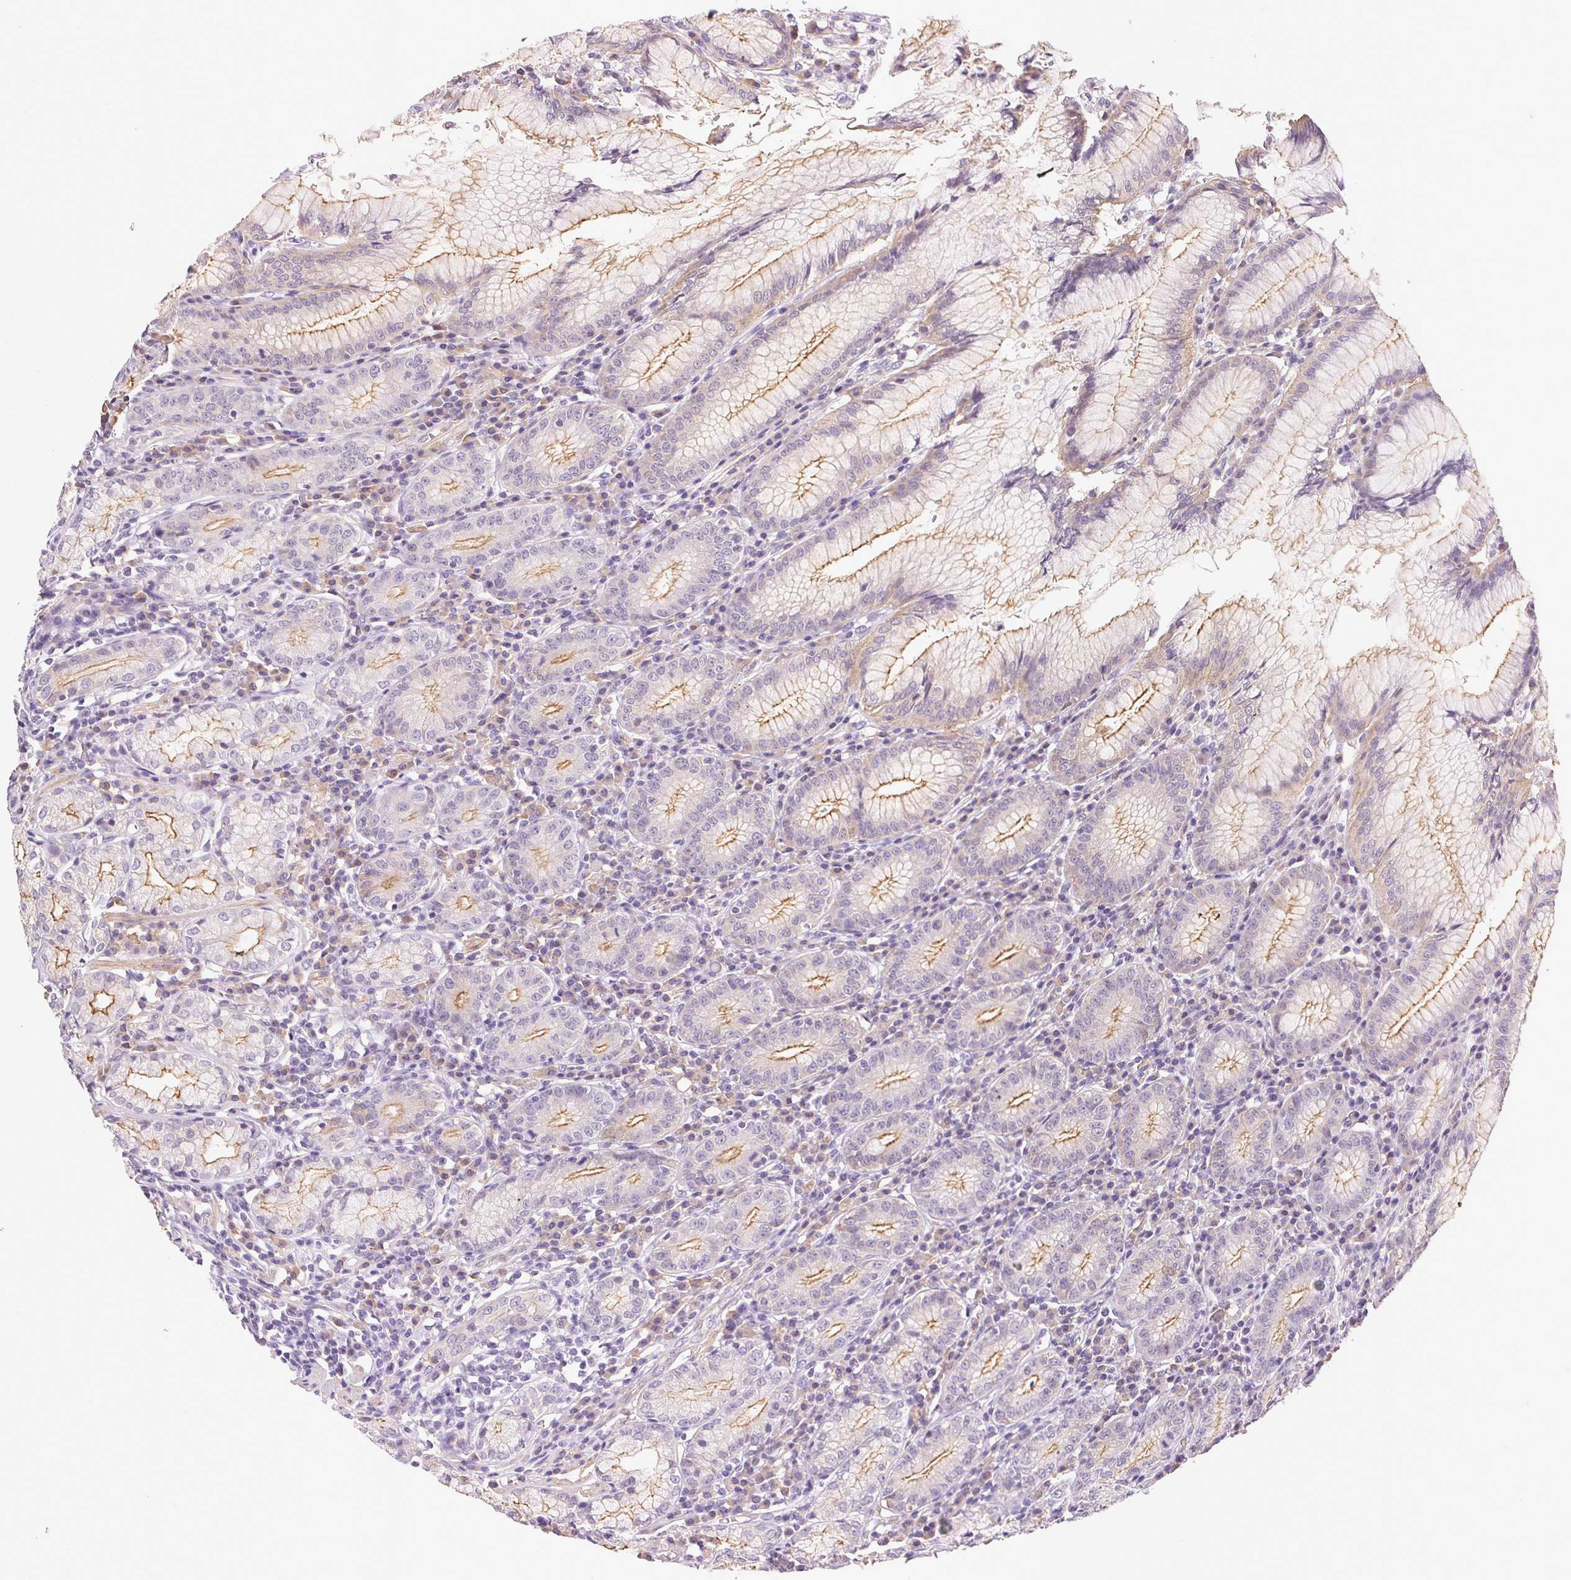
{"staining": {"intensity": "strong", "quantity": "25%-75%", "location": "cytoplasmic/membranous"}, "tissue": "stomach", "cell_type": "Glandular cells", "image_type": "normal", "snomed": [{"axis": "morphology", "description": "Normal tissue, NOS"}, {"axis": "topography", "description": "Stomach"}], "caption": "Strong cytoplasmic/membranous protein expression is appreciated in approximately 25%-75% of glandular cells in stomach. The protein of interest is shown in brown color, while the nuclei are stained blue.", "gene": "CSN1S1", "patient": {"sex": "male", "age": 55}}